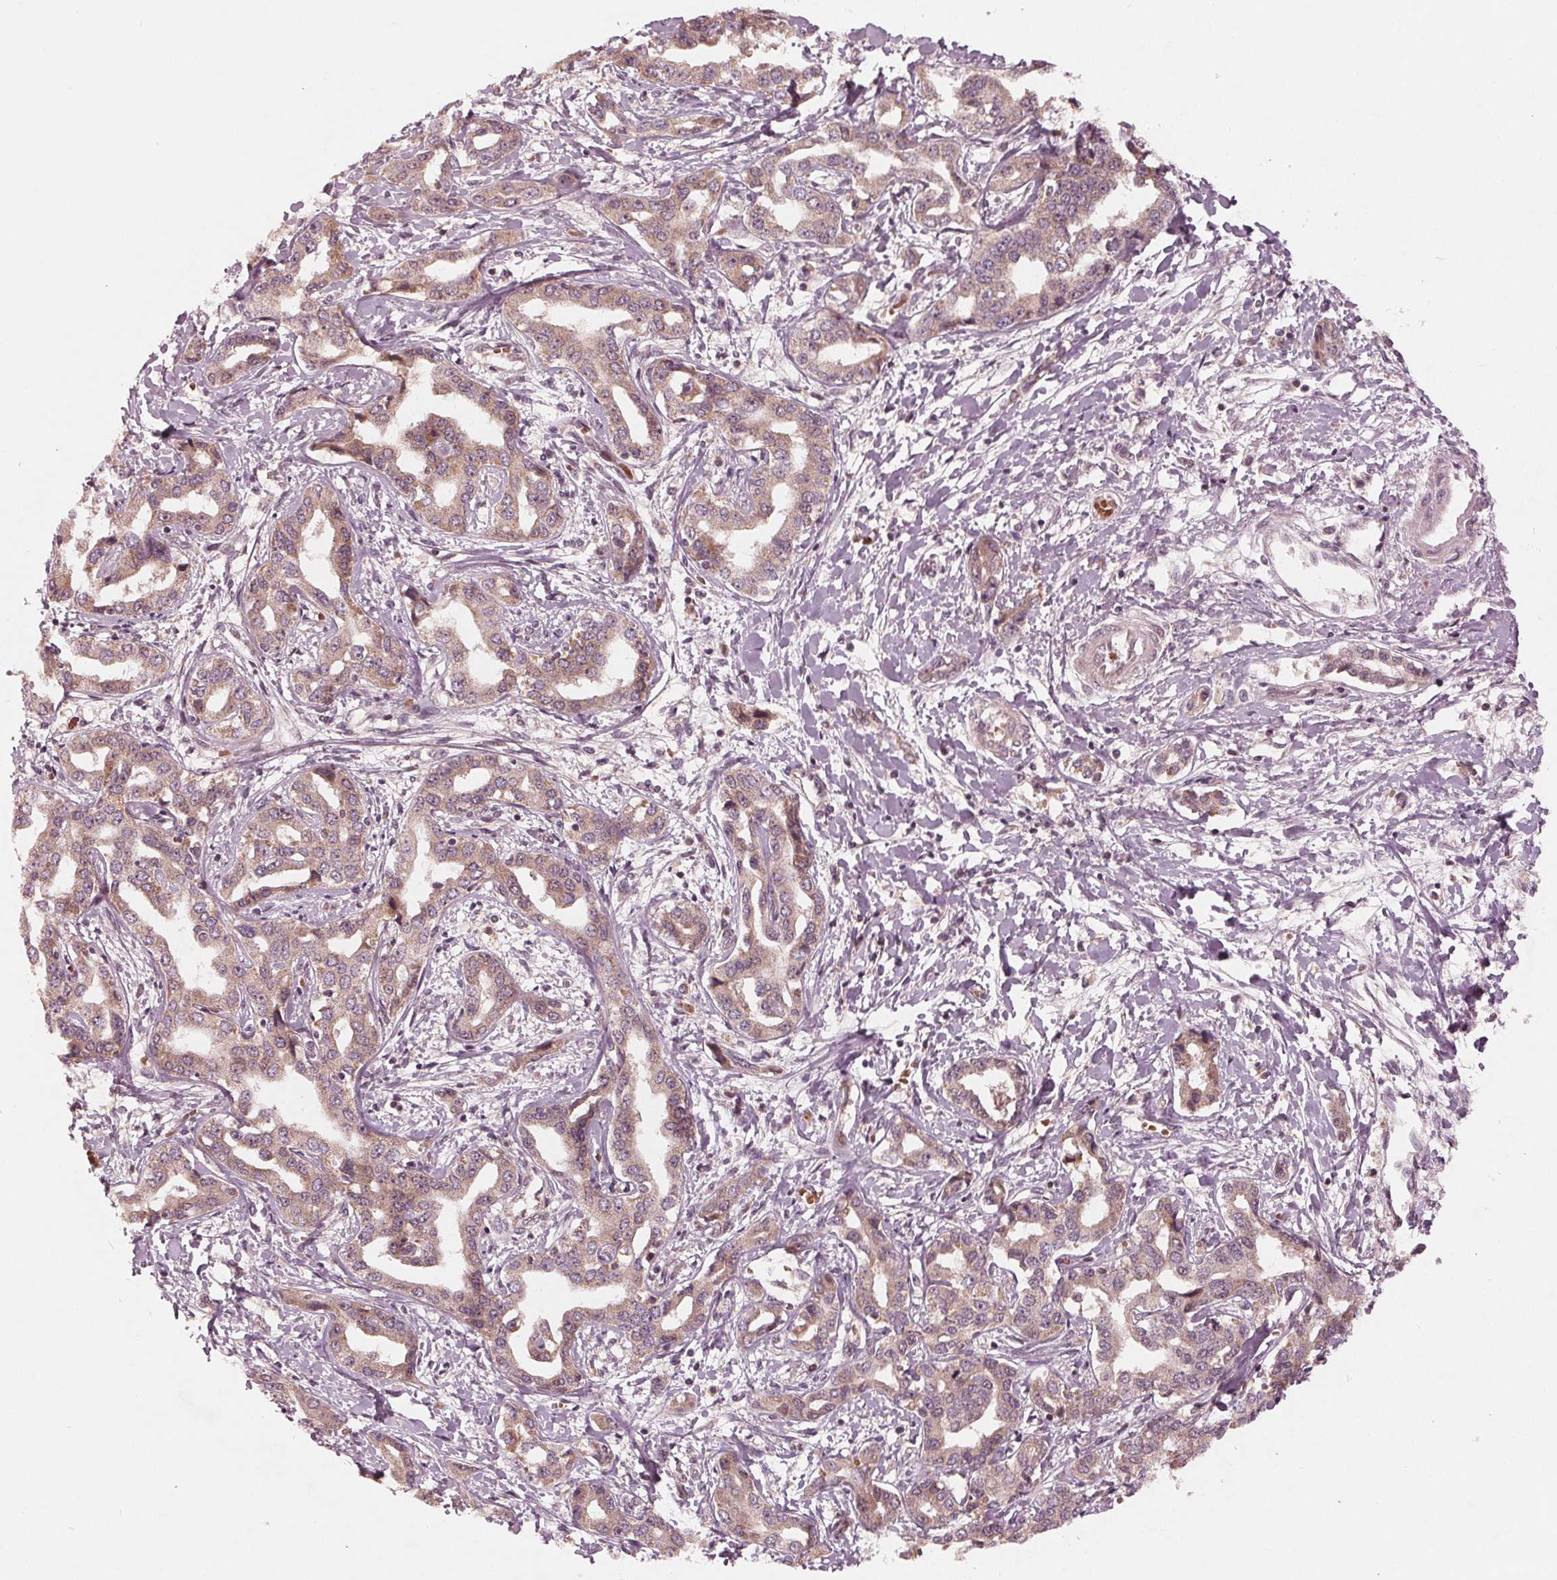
{"staining": {"intensity": "weak", "quantity": ">75%", "location": "cytoplasmic/membranous"}, "tissue": "liver cancer", "cell_type": "Tumor cells", "image_type": "cancer", "snomed": [{"axis": "morphology", "description": "Cholangiocarcinoma"}, {"axis": "topography", "description": "Liver"}], "caption": "The micrograph exhibits a brown stain indicating the presence of a protein in the cytoplasmic/membranous of tumor cells in liver cancer (cholangiocarcinoma). The protein is shown in brown color, while the nuclei are stained blue.", "gene": "UBALD1", "patient": {"sex": "male", "age": 59}}